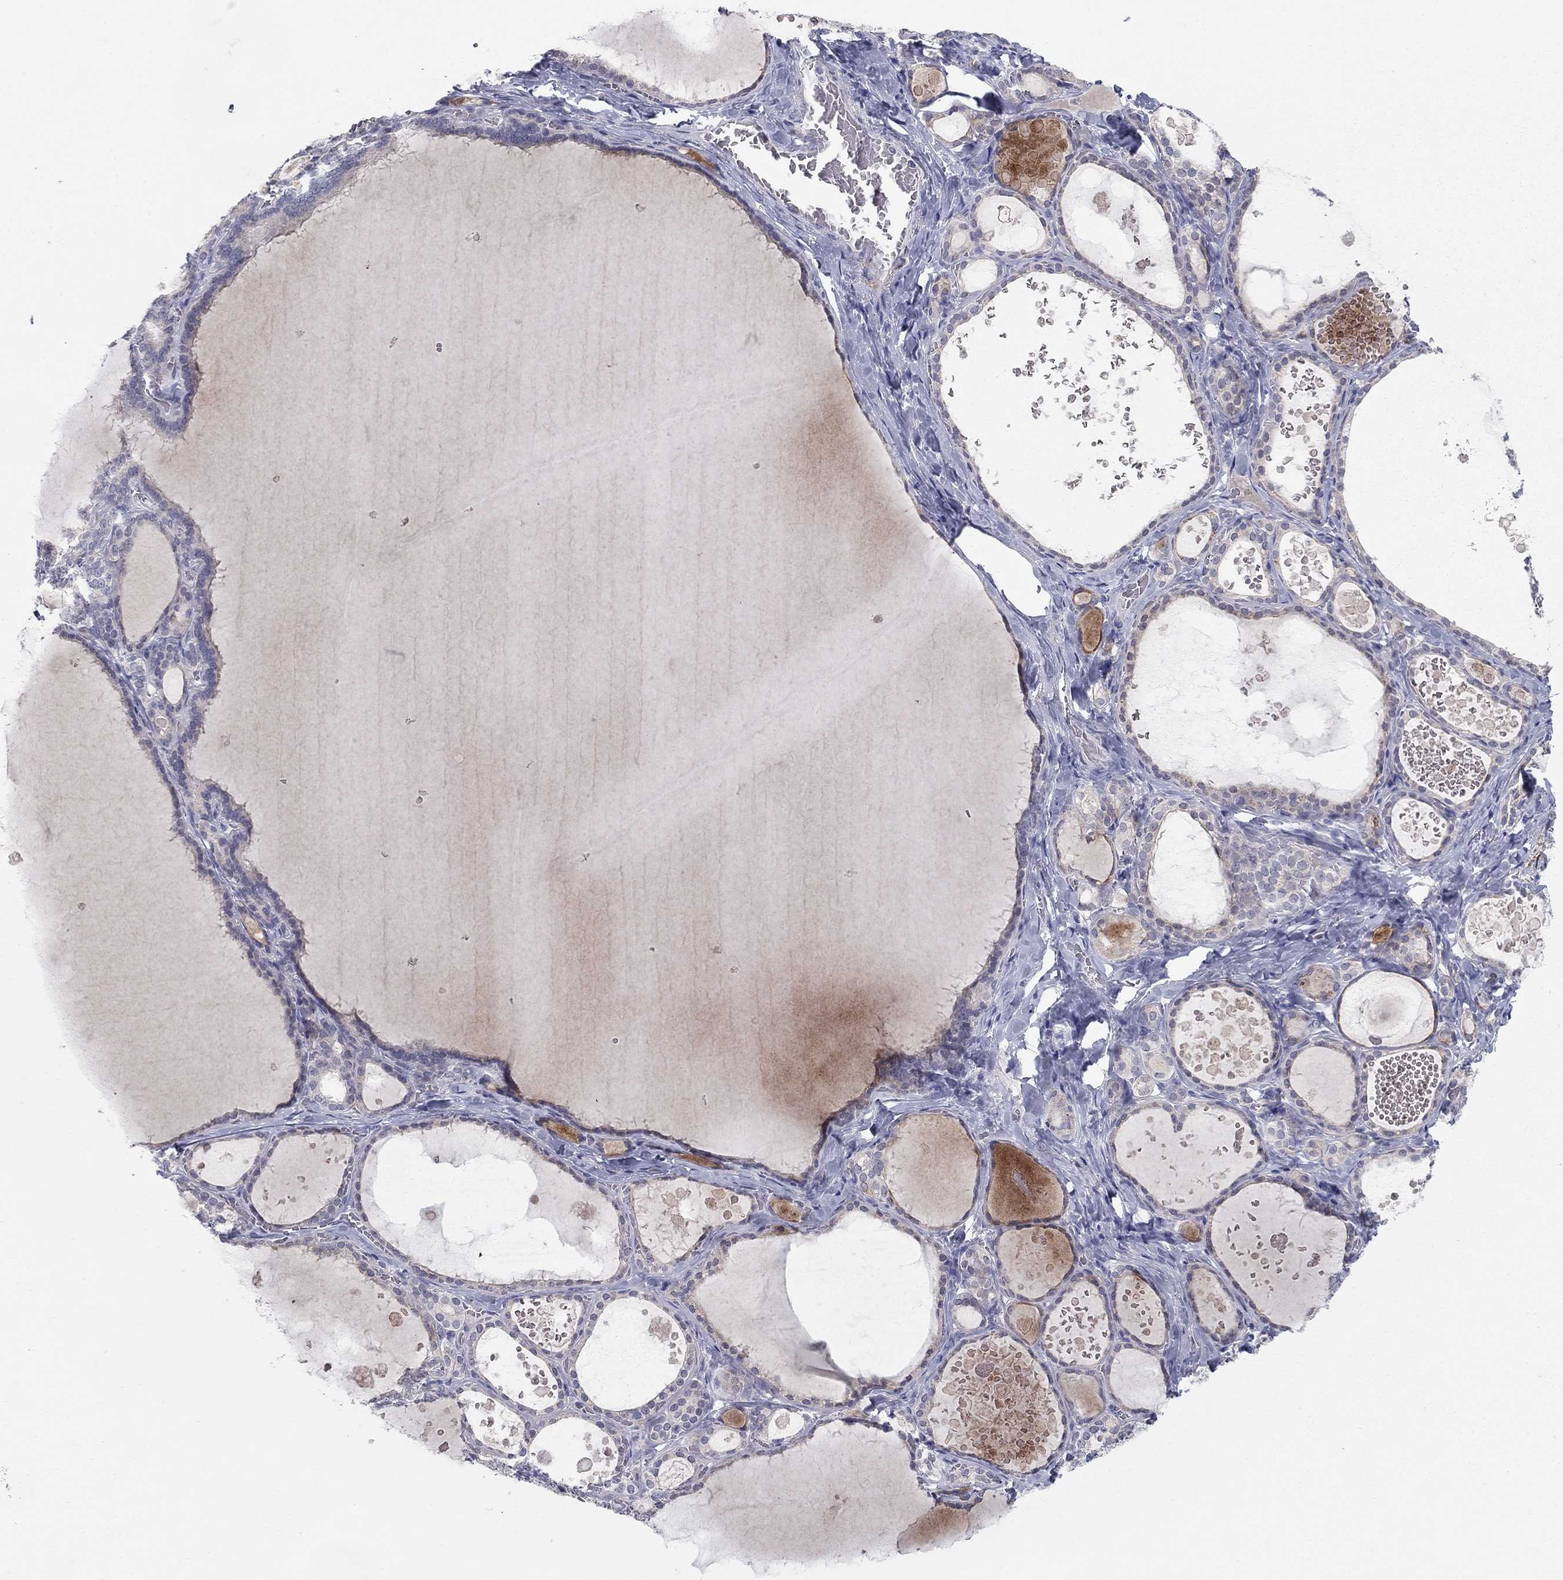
{"staining": {"intensity": "negative", "quantity": "none", "location": "none"}, "tissue": "thyroid gland", "cell_type": "Glandular cells", "image_type": "normal", "snomed": [{"axis": "morphology", "description": "Normal tissue, NOS"}, {"axis": "topography", "description": "Thyroid gland"}], "caption": "IHC of unremarkable human thyroid gland exhibits no positivity in glandular cells.", "gene": "NTRK2", "patient": {"sex": "female", "age": 56}}